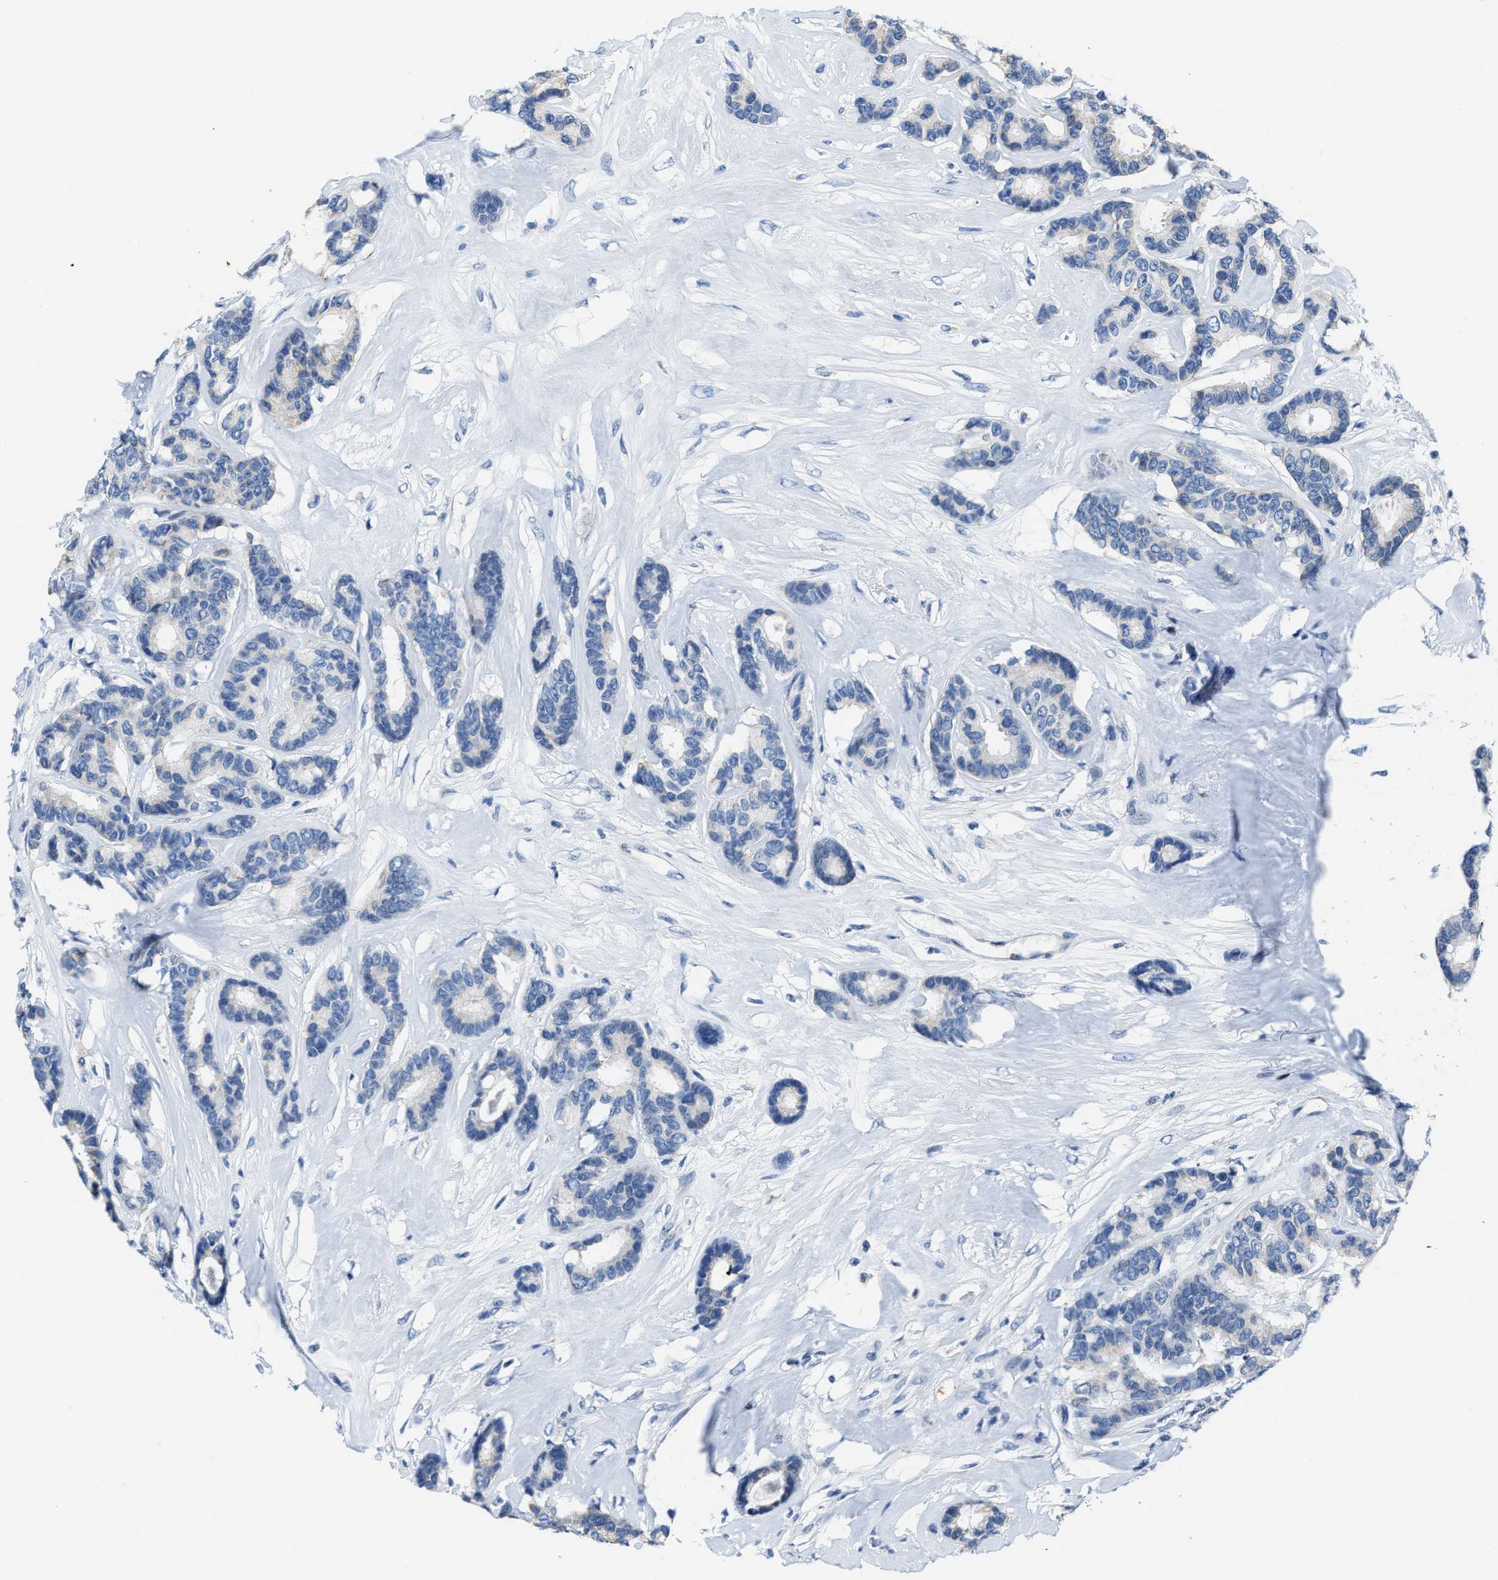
{"staining": {"intensity": "negative", "quantity": "none", "location": "none"}, "tissue": "breast cancer", "cell_type": "Tumor cells", "image_type": "cancer", "snomed": [{"axis": "morphology", "description": "Duct carcinoma"}, {"axis": "topography", "description": "Breast"}], "caption": "Breast invasive ductal carcinoma was stained to show a protein in brown. There is no significant positivity in tumor cells. (DAB (3,3'-diaminobenzidine) IHC visualized using brightfield microscopy, high magnification).", "gene": "ASZ1", "patient": {"sex": "female", "age": 87}}